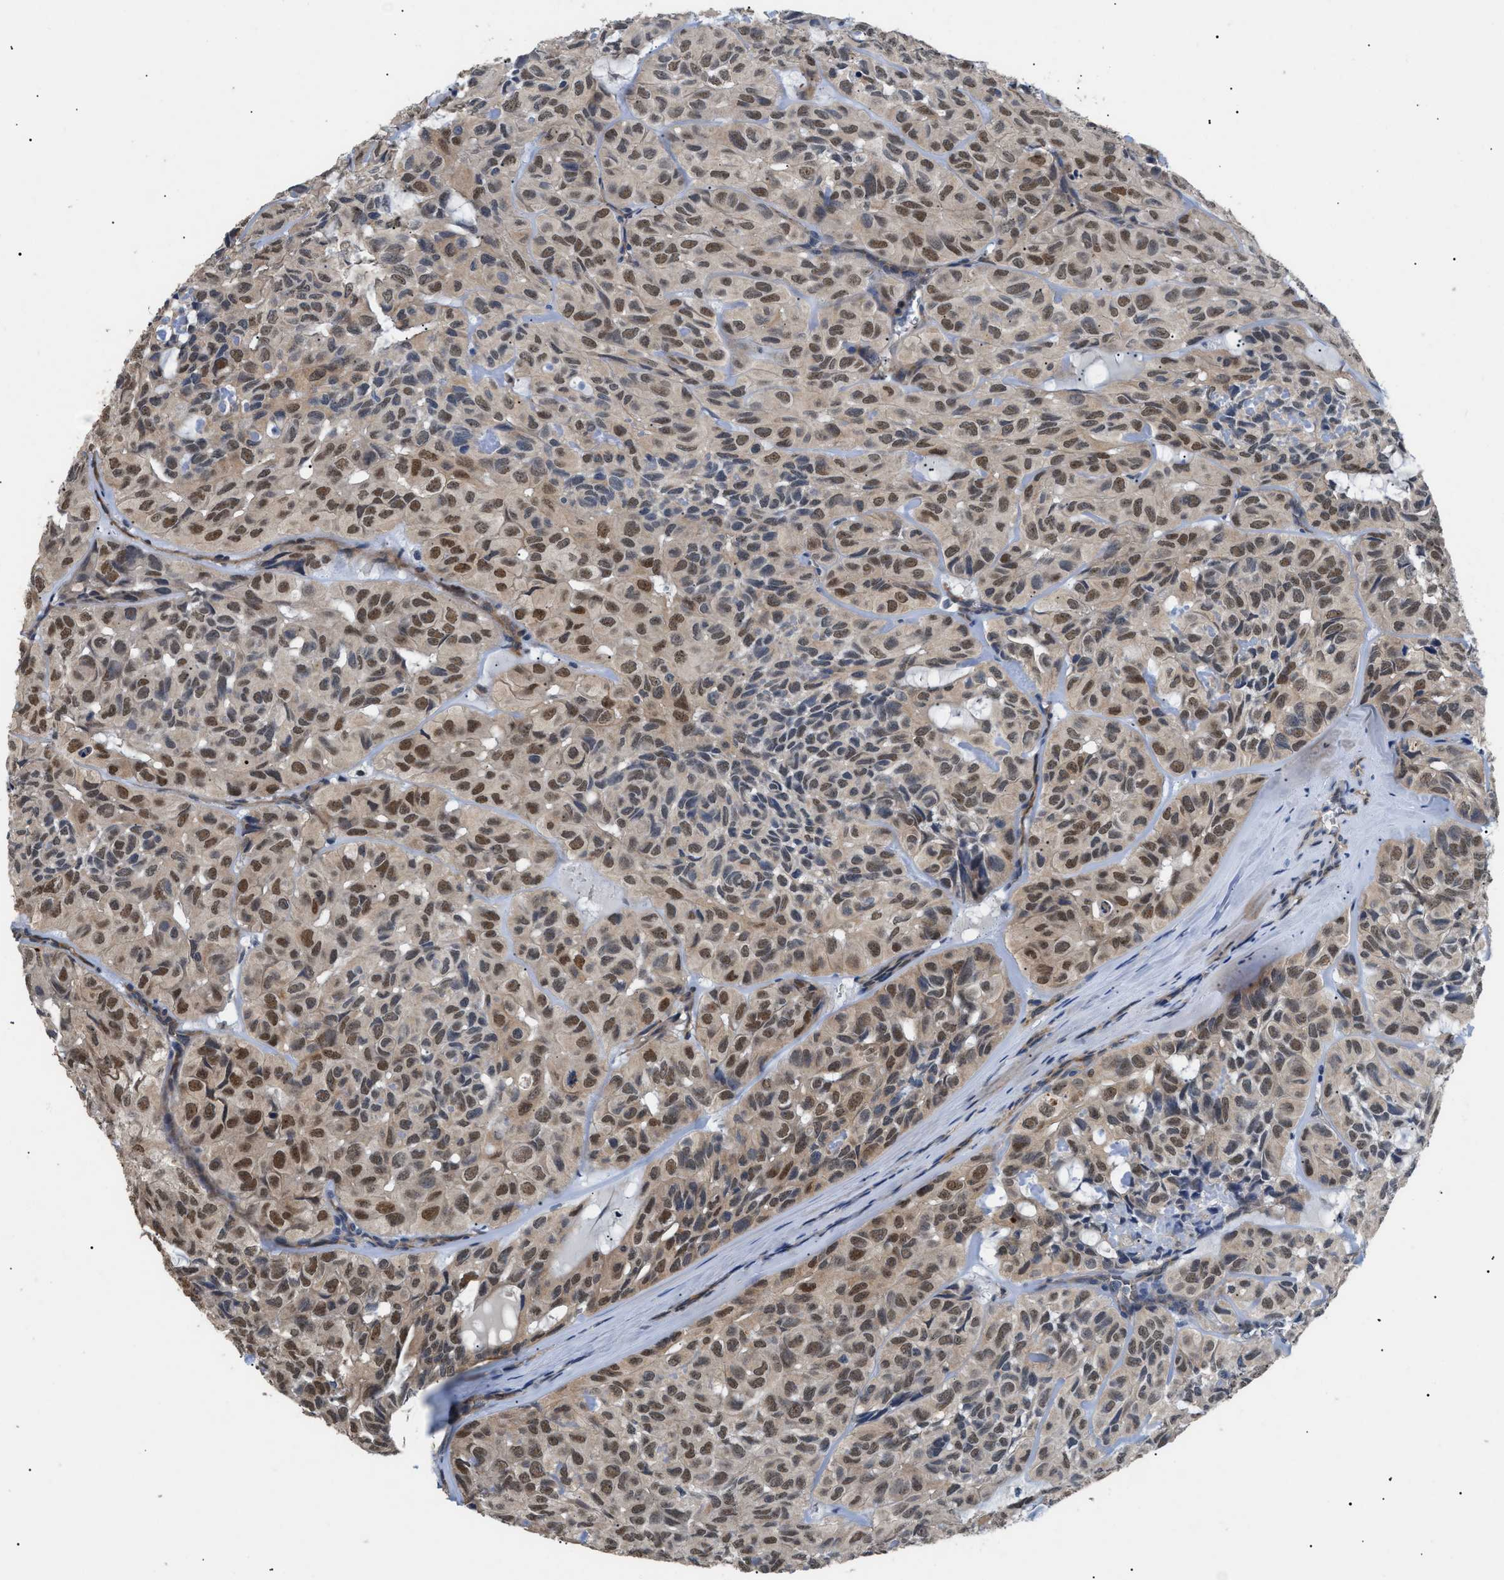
{"staining": {"intensity": "moderate", "quantity": ">75%", "location": "cytoplasmic/membranous,nuclear"}, "tissue": "head and neck cancer", "cell_type": "Tumor cells", "image_type": "cancer", "snomed": [{"axis": "morphology", "description": "Adenocarcinoma, NOS"}, {"axis": "topography", "description": "Salivary gland, NOS"}, {"axis": "topography", "description": "Head-Neck"}], "caption": "About >75% of tumor cells in head and neck cancer reveal moderate cytoplasmic/membranous and nuclear protein expression as visualized by brown immunohistochemical staining.", "gene": "CRCP", "patient": {"sex": "female", "age": 76}}